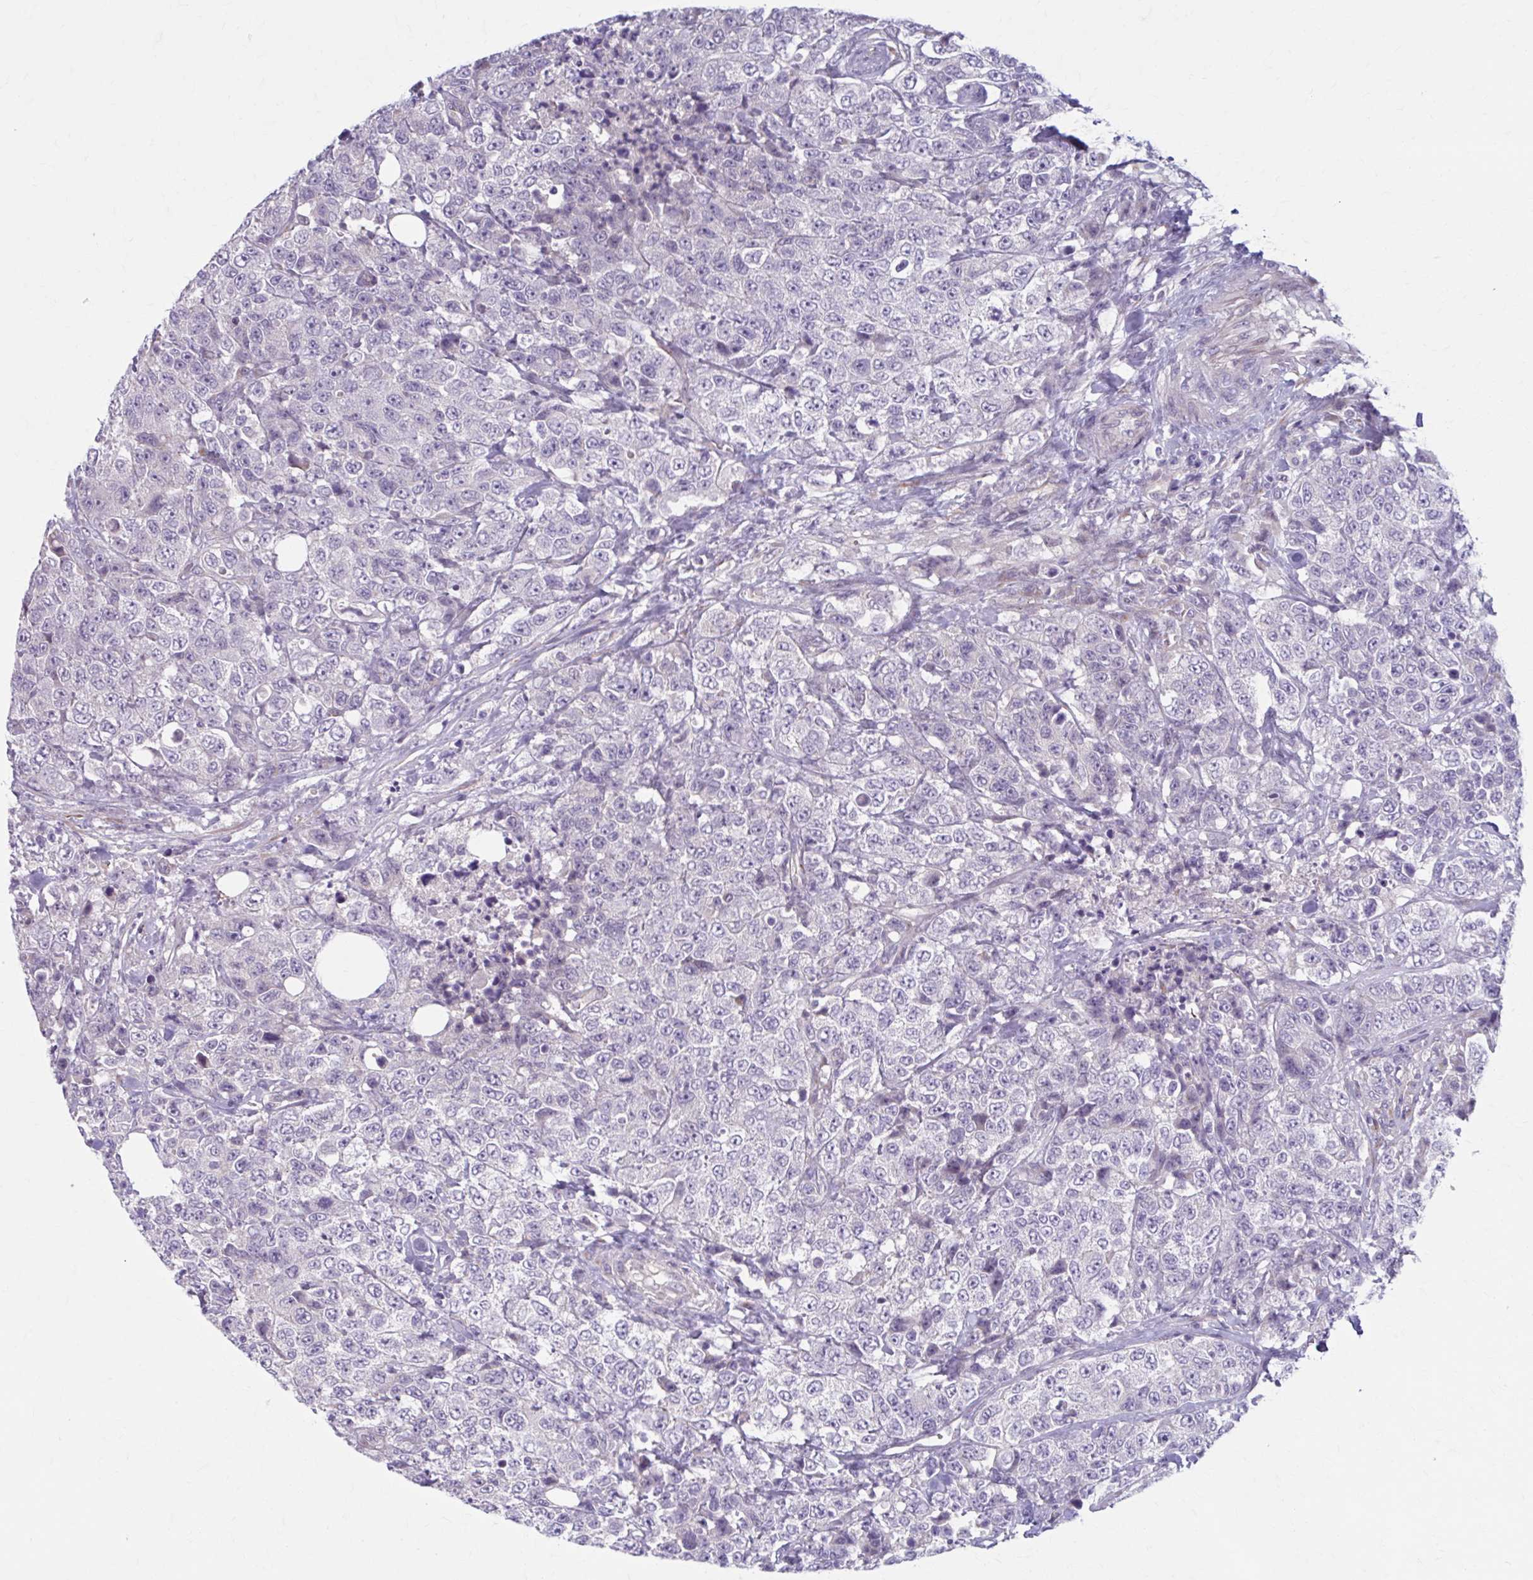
{"staining": {"intensity": "negative", "quantity": "none", "location": "none"}, "tissue": "urothelial cancer", "cell_type": "Tumor cells", "image_type": "cancer", "snomed": [{"axis": "morphology", "description": "Urothelial carcinoma, High grade"}, {"axis": "topography", "description": "Urinary bladder"}], "caption": "The image reveals no staining of tumor cells in urothelial cancer. The staining was performed using DAB to visualize the protein expression in brown, while the nuclei were stained in blue with hematoxylin (Magnification: 20x).", "gene": "CHST3", "patient": {"sex": "female", "age": 78}}